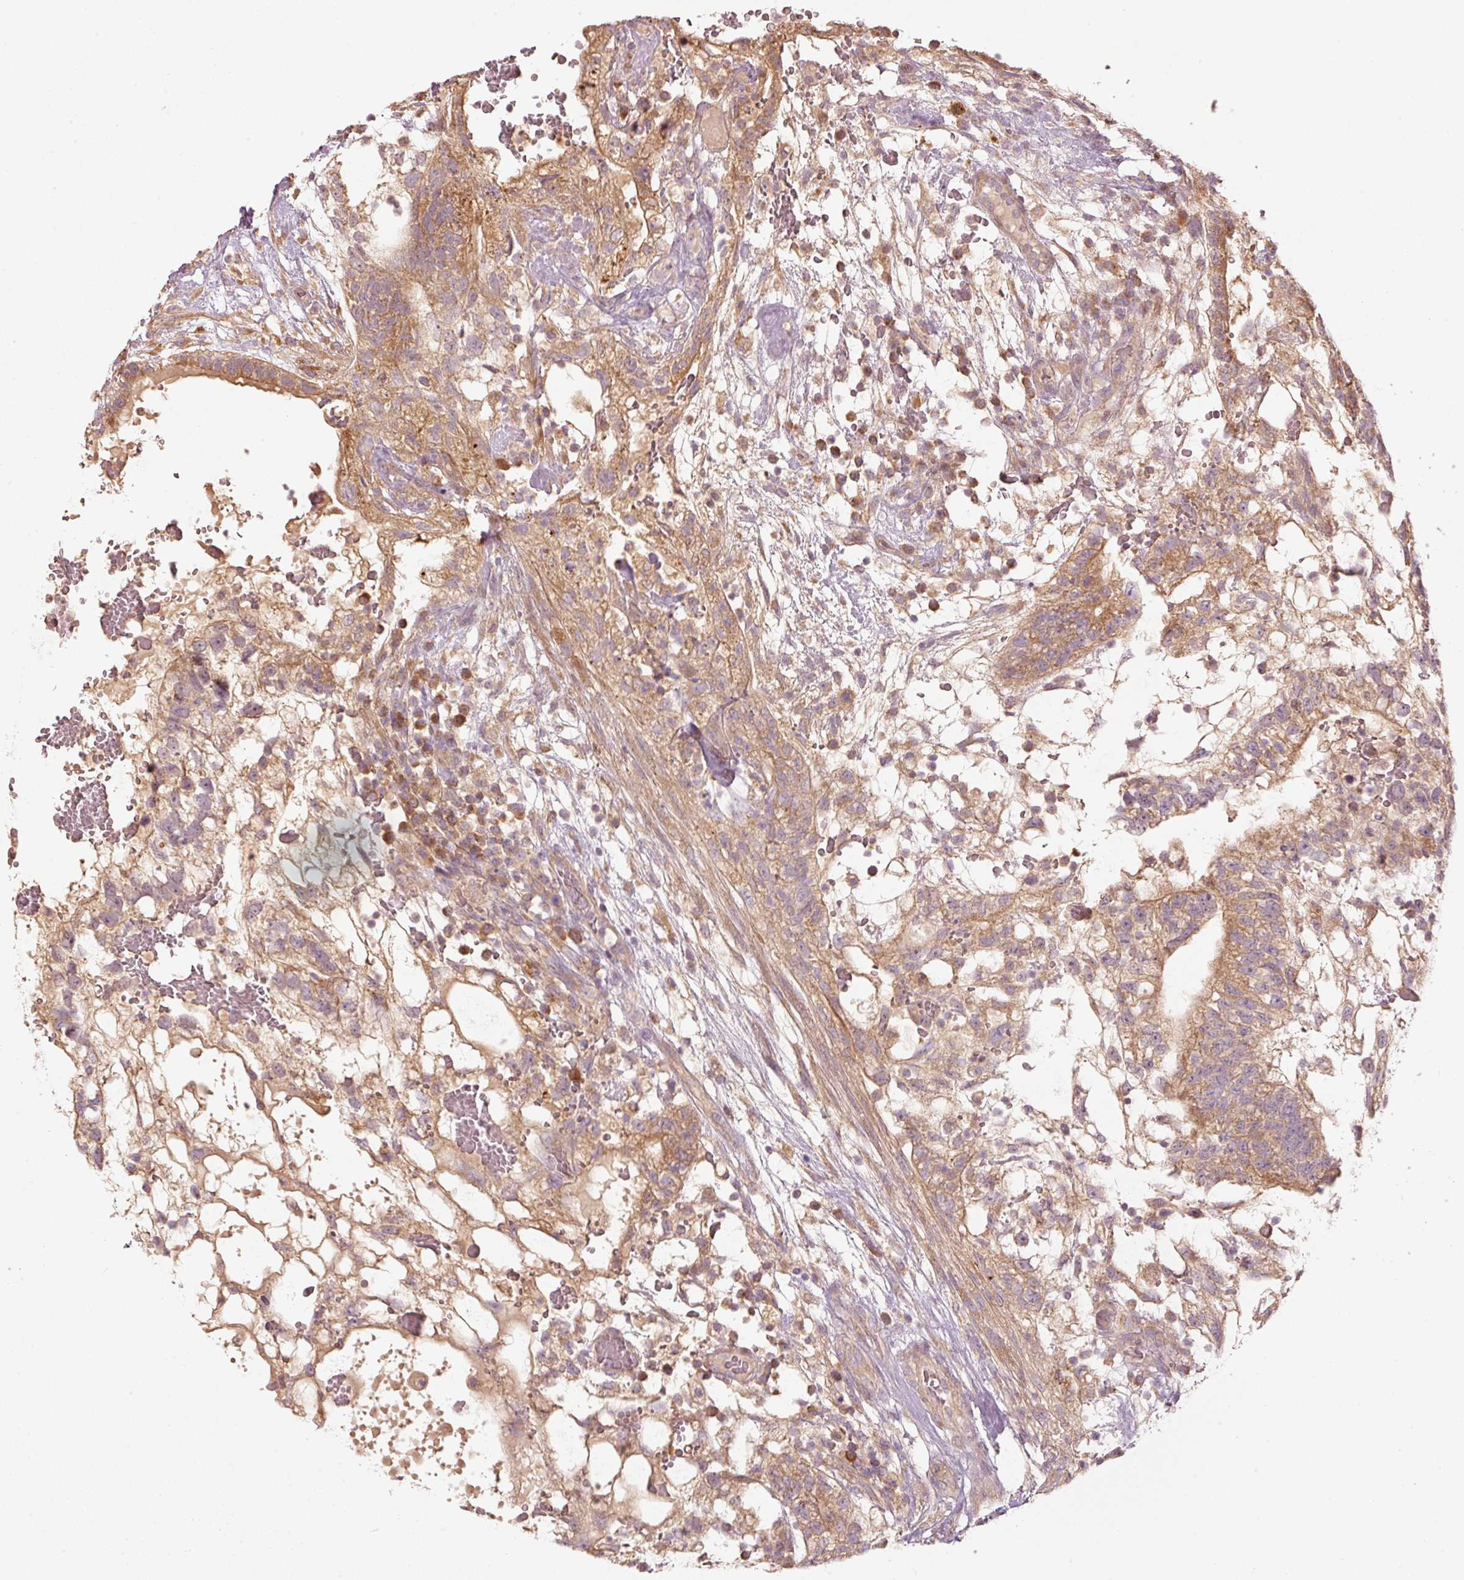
{"staining": {"intensity": "moderate", "quantity": ">75%", "location": "cytoplasmic/membranous"}, "tissue": "testis cancer", "cell_type": "Tumor cells", "image_type": "cancer", "snomed": [{"axis": "morphology", "description": "Normal tissue, NOS"}, {"axis": "morphology", "description": "Carcinoma, Embryonal, NOS"}, {"axis": "topography", "description": "Testis"}], "caption": "This is an image of IHC staining of testis cancer (embryonal carcinoma), which shows moderate positivity in the cytoplasmic/membranous of tumor cells.", "gene": "MAP10", "patient": {"sex": "male", "age": 32}}